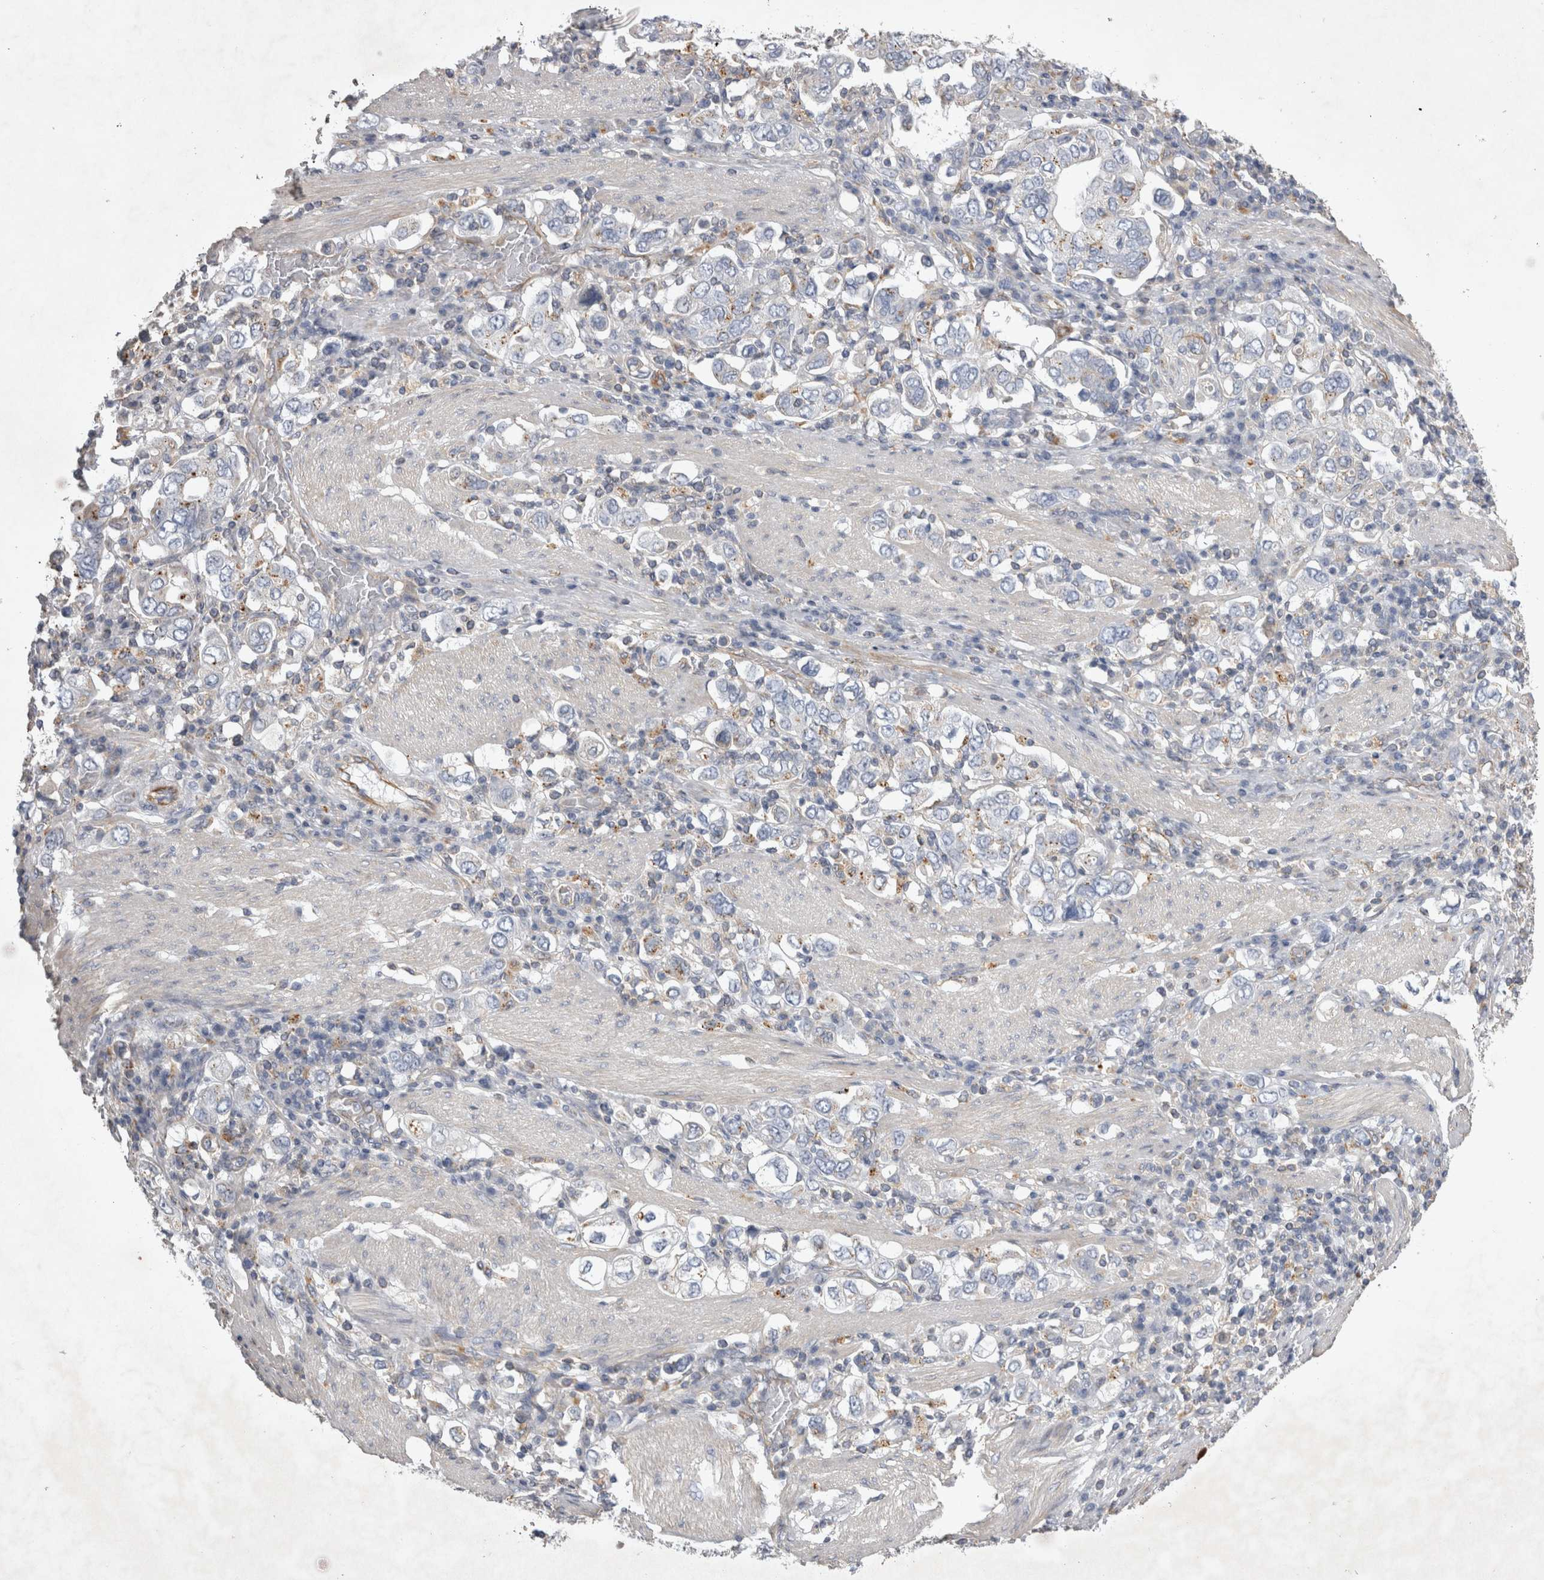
{"staining": {"intensity": "weak", "quantity": "<25%", "location": "cytoplasmic/membranous"}, "tissue": "stomach cancer", "cell_type": "Tumor cells", "image_type": "cancer", "snomed": [{"axis": "morphology", "description": "Adenocarcinoma, NOS"}, {"axis": "topography", "description": "Stomach, upper"}], "caption": "Immunohistochemistry of stomach cancer demonstrates no staining in tumor cells.", "gene": "STRADB", "patient": {"sex": "male", "age": 62}}